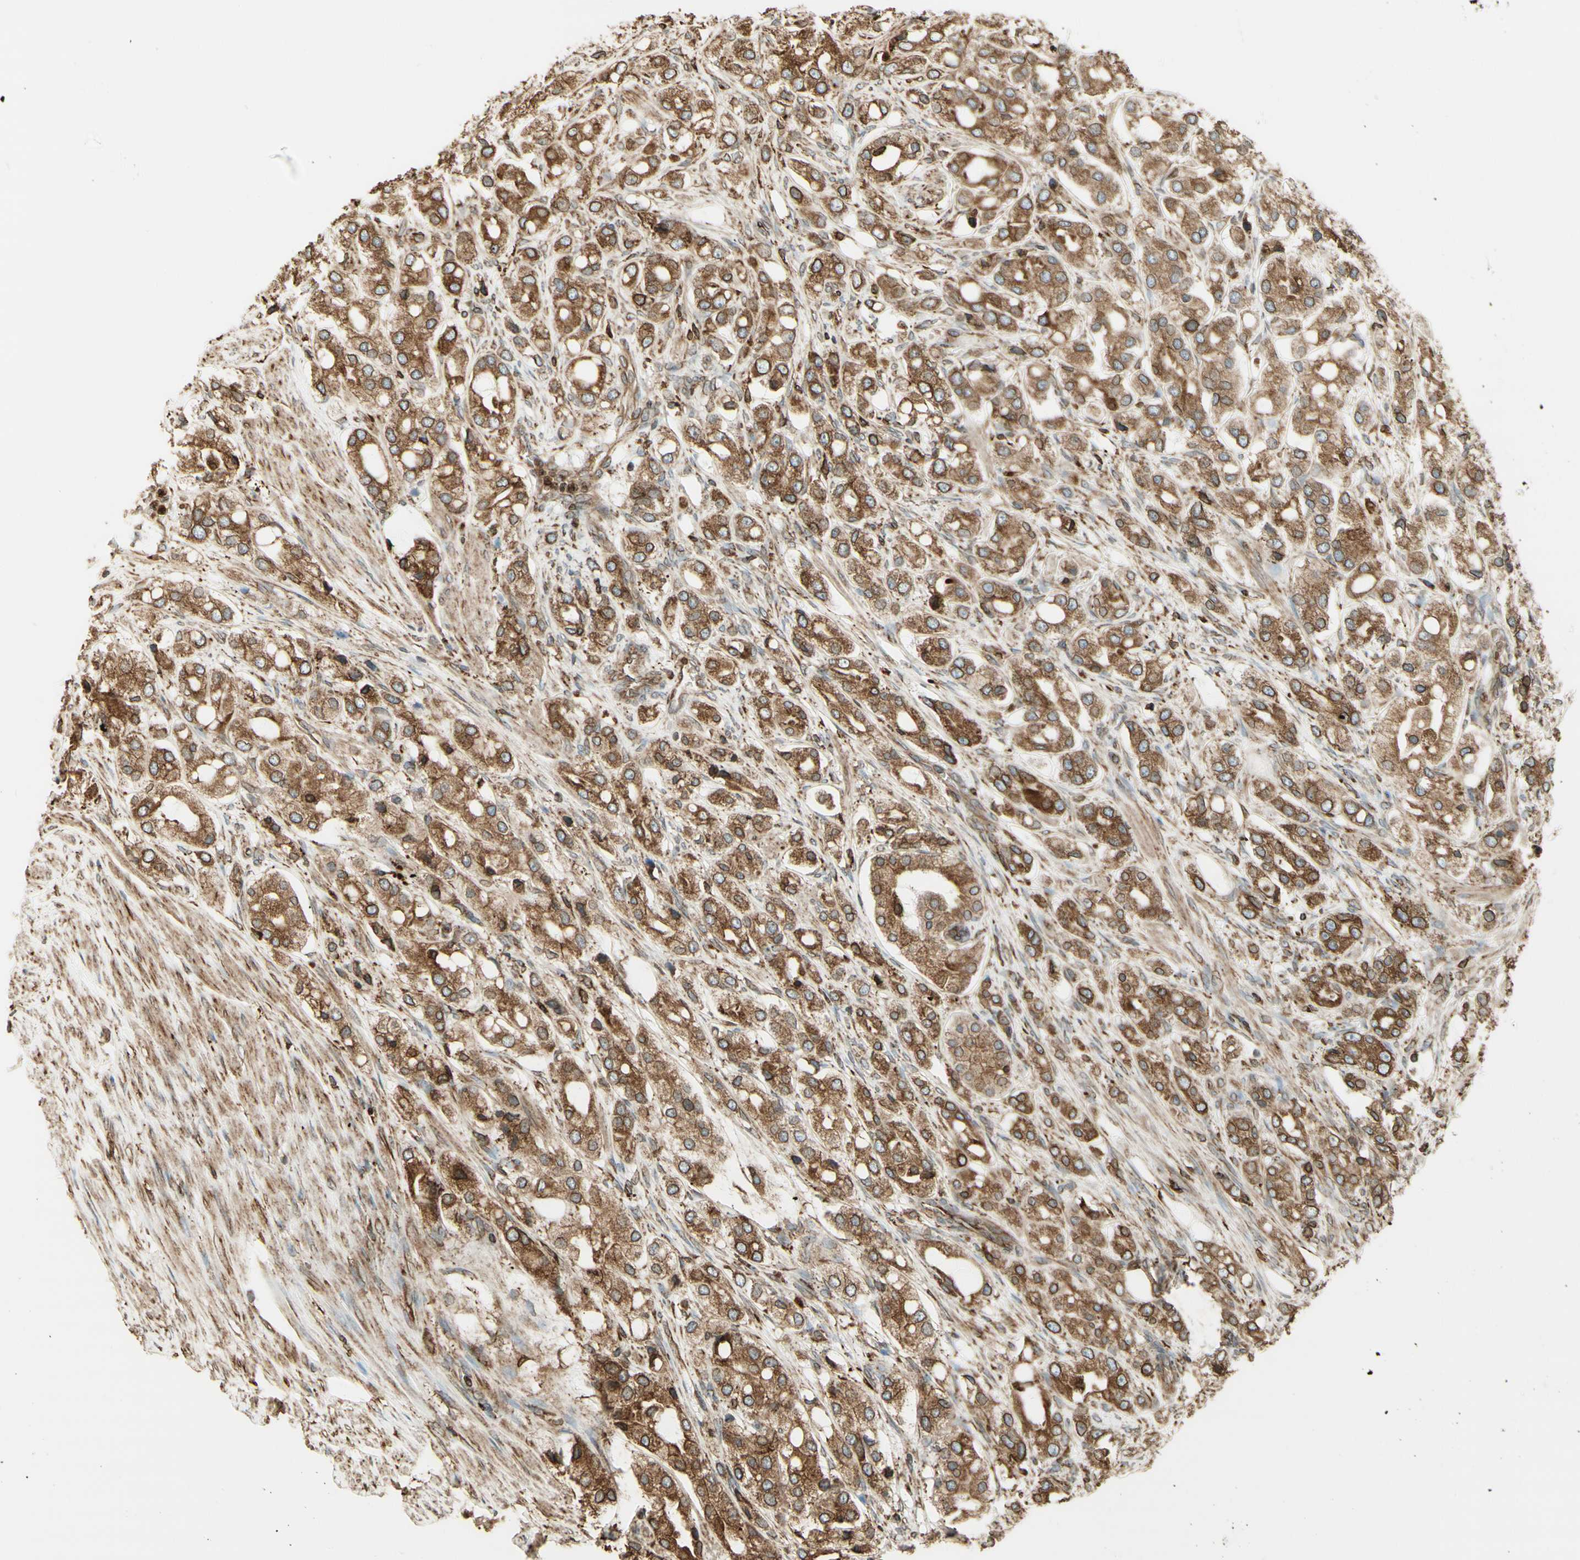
{"staining": {"intensity": "moderate", "quantity": ">75%", "location": "cytoplasmic/membranous"}, "tissue": "prostate cancer", "cell_type": "Tumor cells", "image_type": "cancer", "snomed": [{"axis": "morphology", "description": "Adenocarcinoma, High grade"}, {"axis": "topography", "description": "Prostate"}], "caption": "The image shows immunohistochemical staining of prostate cancer (adenocarcinoma (high-grade)). There is moderate cytoplasmic/membranous positivity is appreciated in about >75% of tumor cells.", "gene": "CANX", "patient": {"sex": "male", "age": 65}}